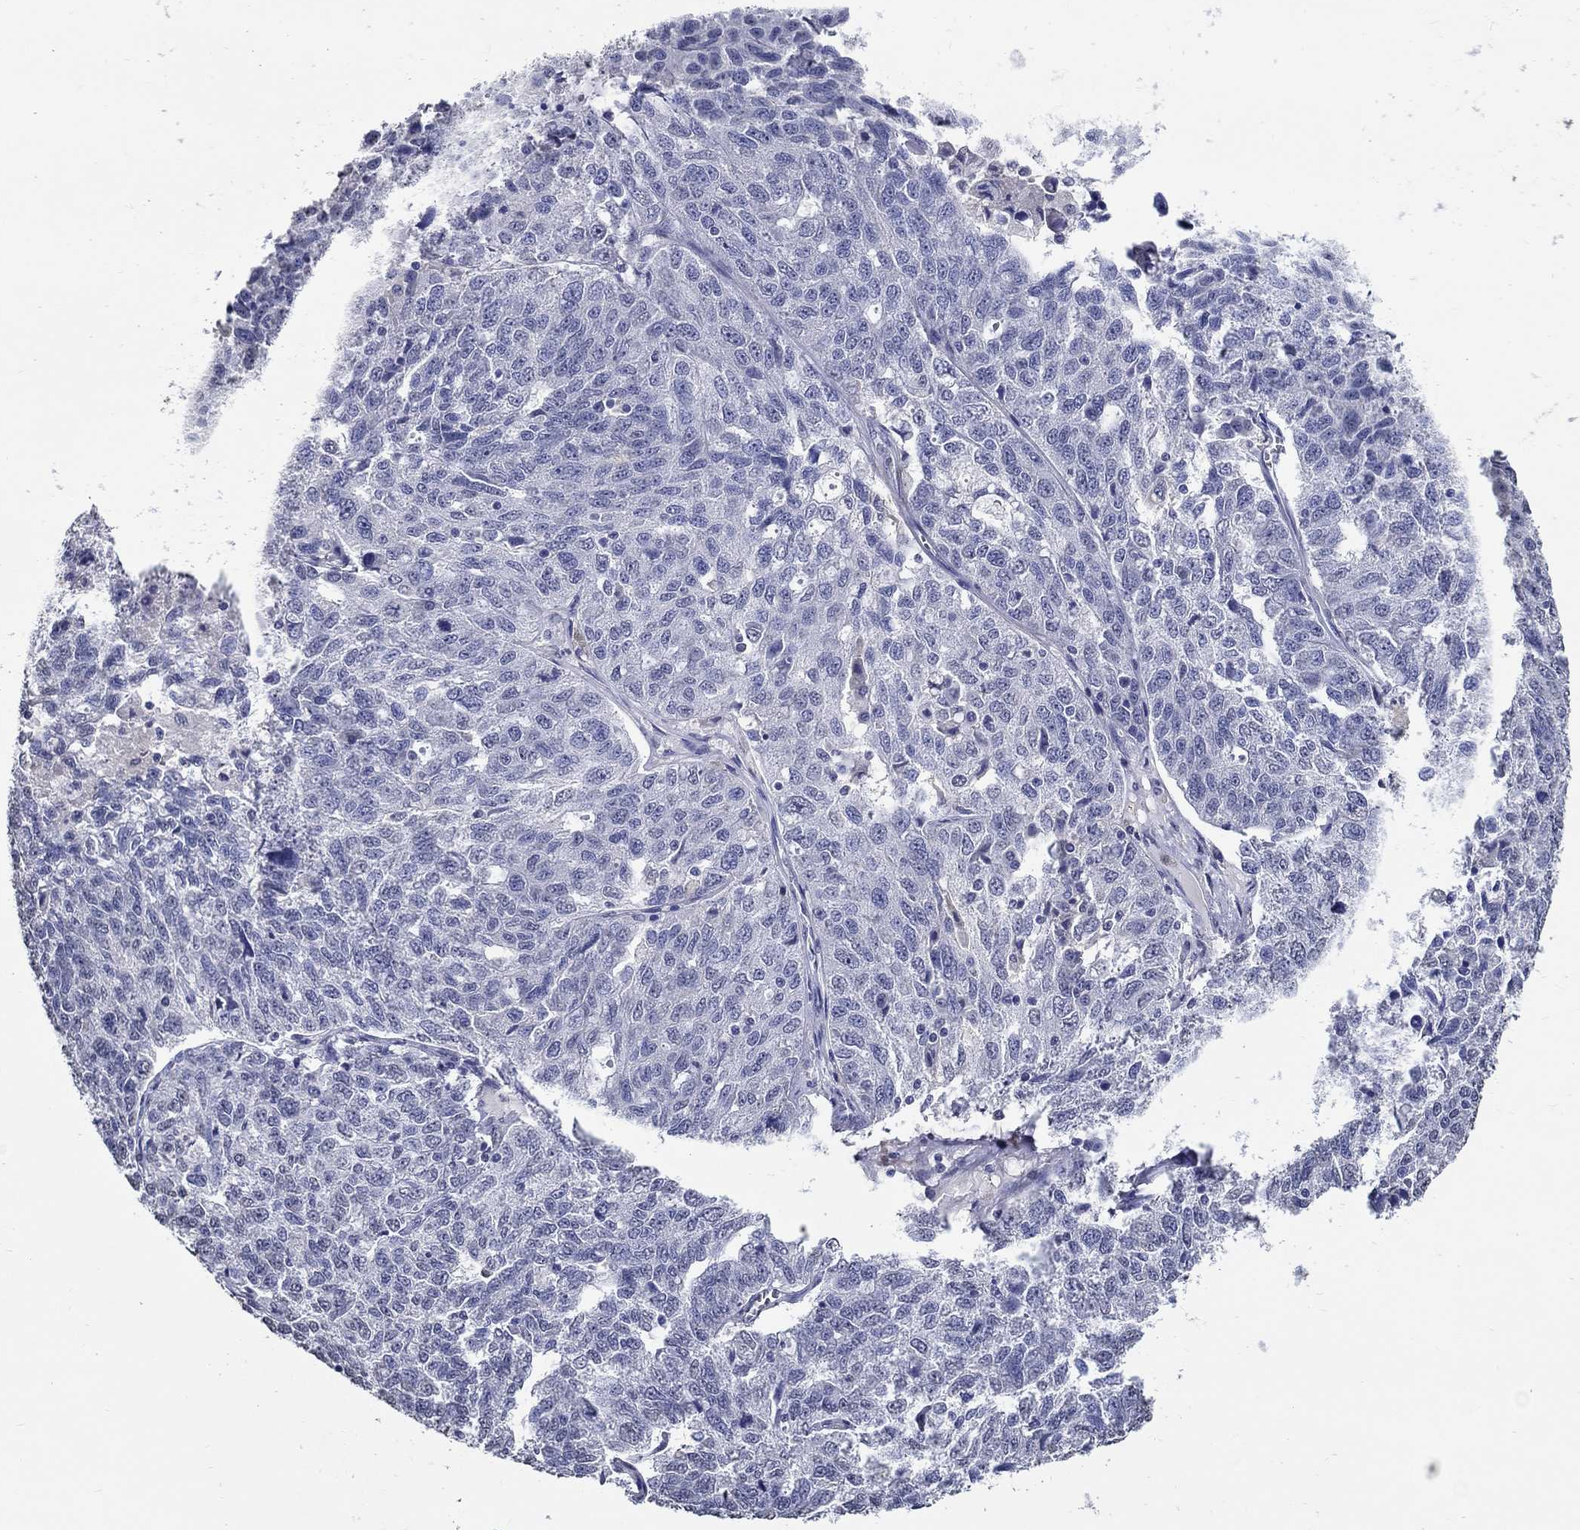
{"staining": {"intensity": "negative", "quantity": "none", "location": "none"}, "tissue": "ovarian cancer", "cell_type": "Tumor cells", "image_type": "cancer", "snomed": [{"axis": "morphology", "description": "Cystadenocarcinoma, serous, NOS"}, {"axis": "topography", "description": "Ovary"}], "caption": "Tumor cells are negative for protein expression in human ovarian cancer (serous cystadenocarcinoma).", "gene": "PDE1B", "patient": {"sex": "female", "age": 71}}